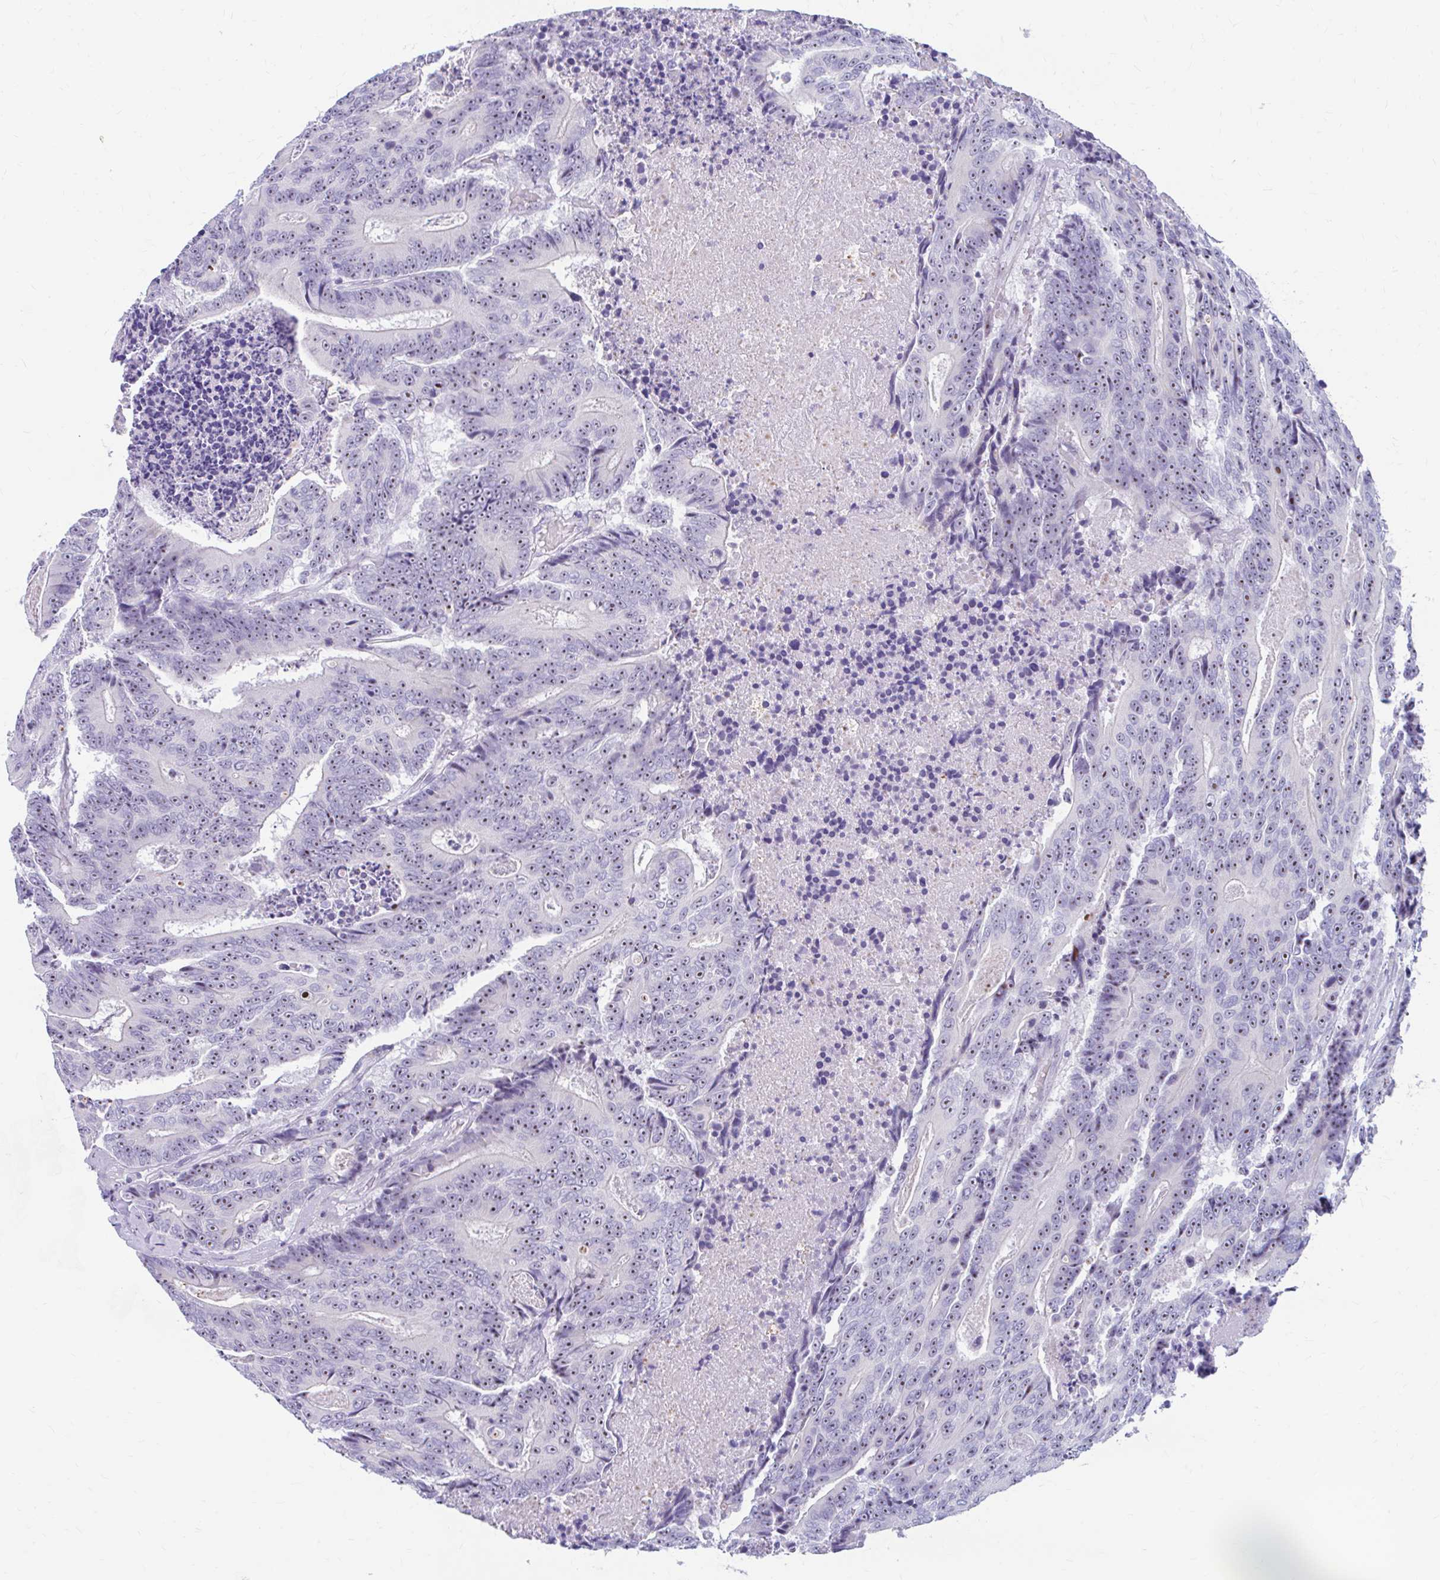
{"staining": {"intensity": "moderate", "quantity": ">75%", "location": "nuclear"}, "tissue": "colorectal cancer", "cell_type": "Tumor cells", "image_type": "cancer", "snomed": [{"axis": "morphology", "description": "Adenocarcinoma, NOS"}, {"axis": "topography", "description": "Colon"}], "caption": "Immunohistochemical staining of human colorectal cancer (adenocarcinoma) exhibits medium levels of moderate nuclear protein expression in approximately >75% of tumor cells. (DAB IHC with brightfield microscopy, high magnification).", "gene": "FTSJ3", "patient": {"sex": "male", "age": 83}}